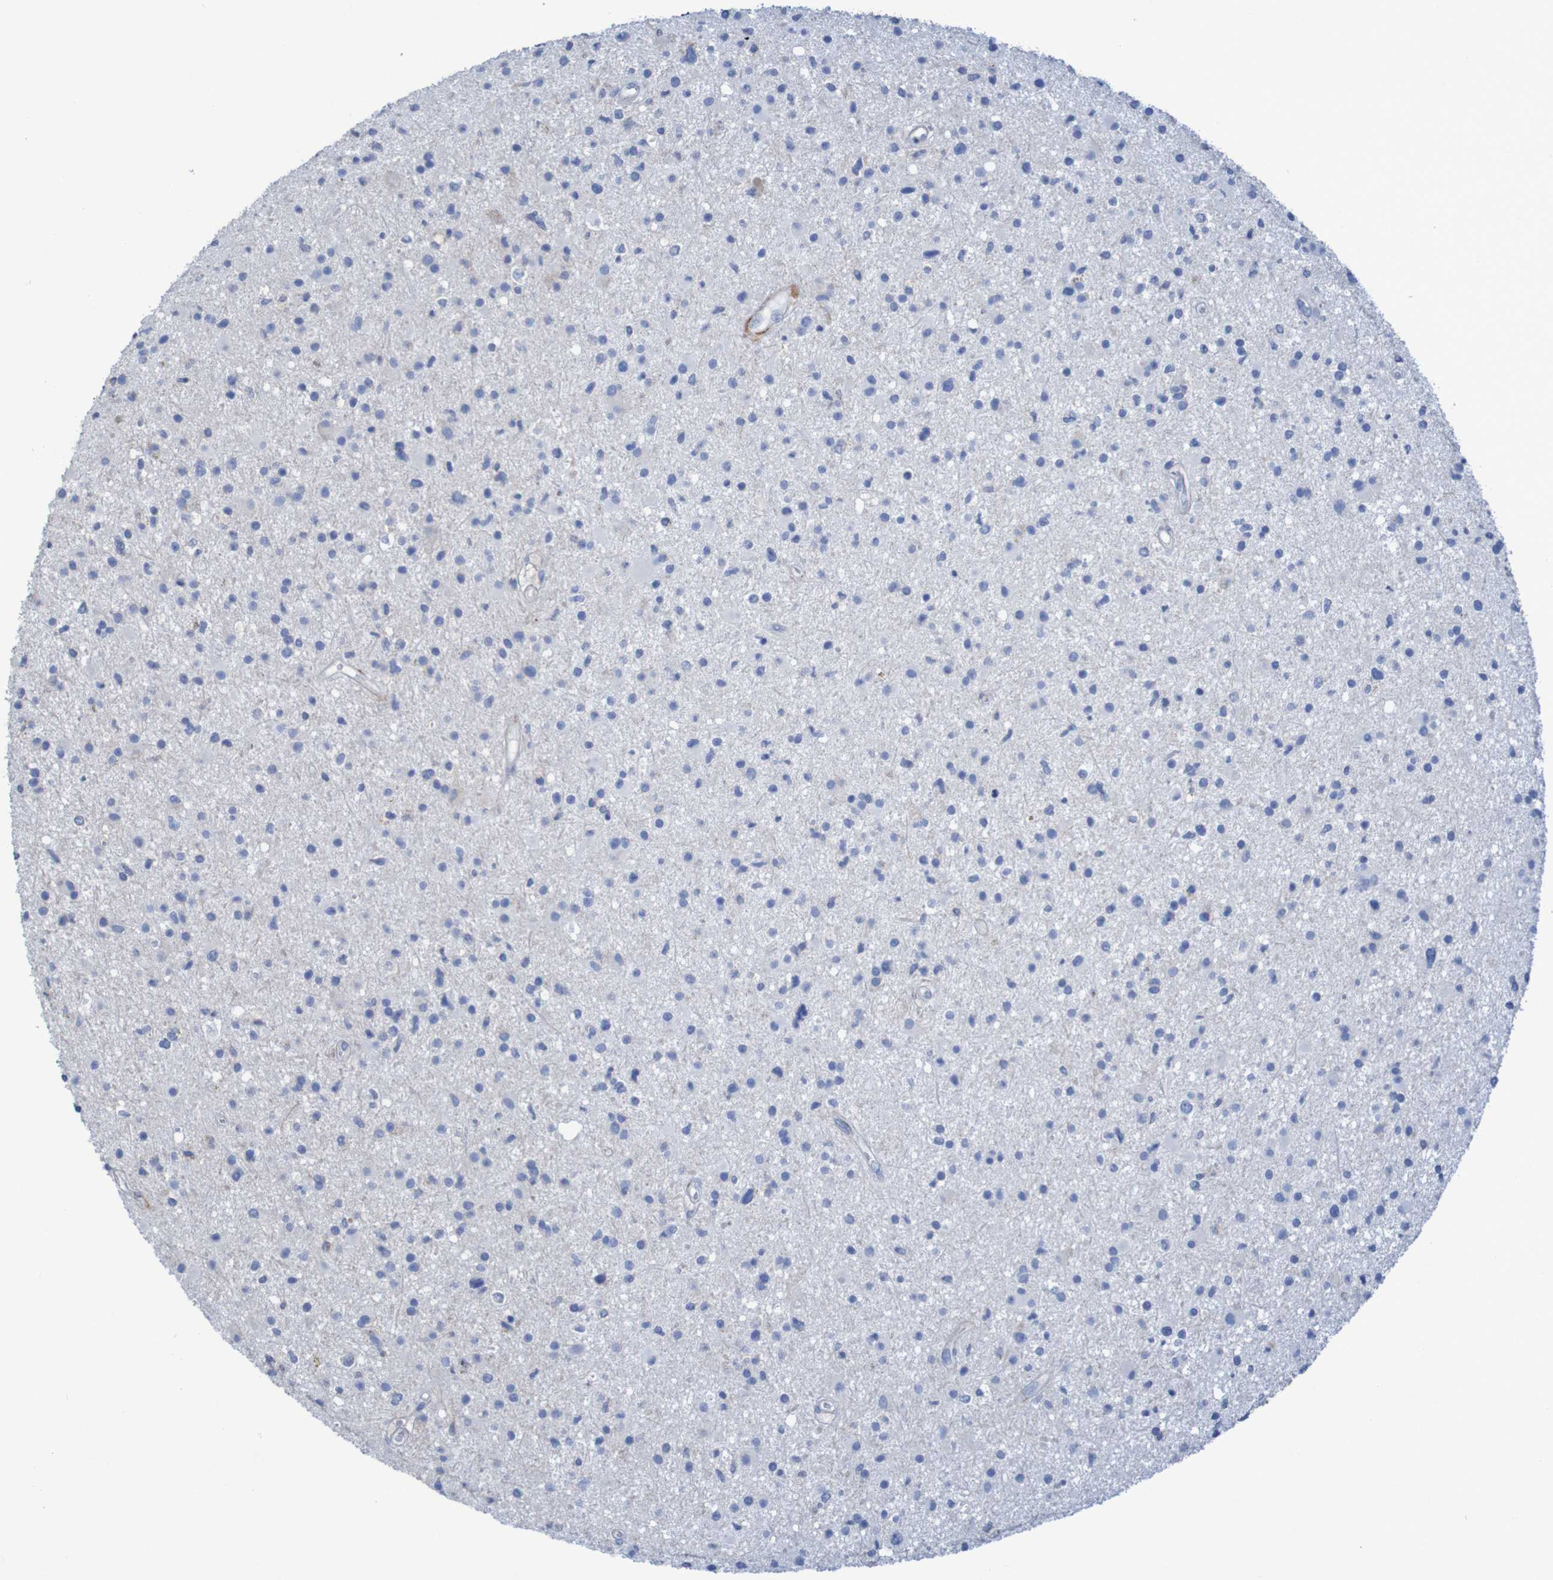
{"staining": {"intensity": "negative", "quantity": "none", "location": "none"}, "tissue": "glioma", "cell_type": "Tumor cells", "image_type": "cancer", "snomed": [{"axis": "morphology", "description": "Glioma, malignant, High grade"}, {"axis": "topography", "description": "Brain"}], "caption": "Protein analysis of glioma shows no significant staining in tumor cells.", "gene": "RNF182", "patient": {"sex": "male", "age": 33}}